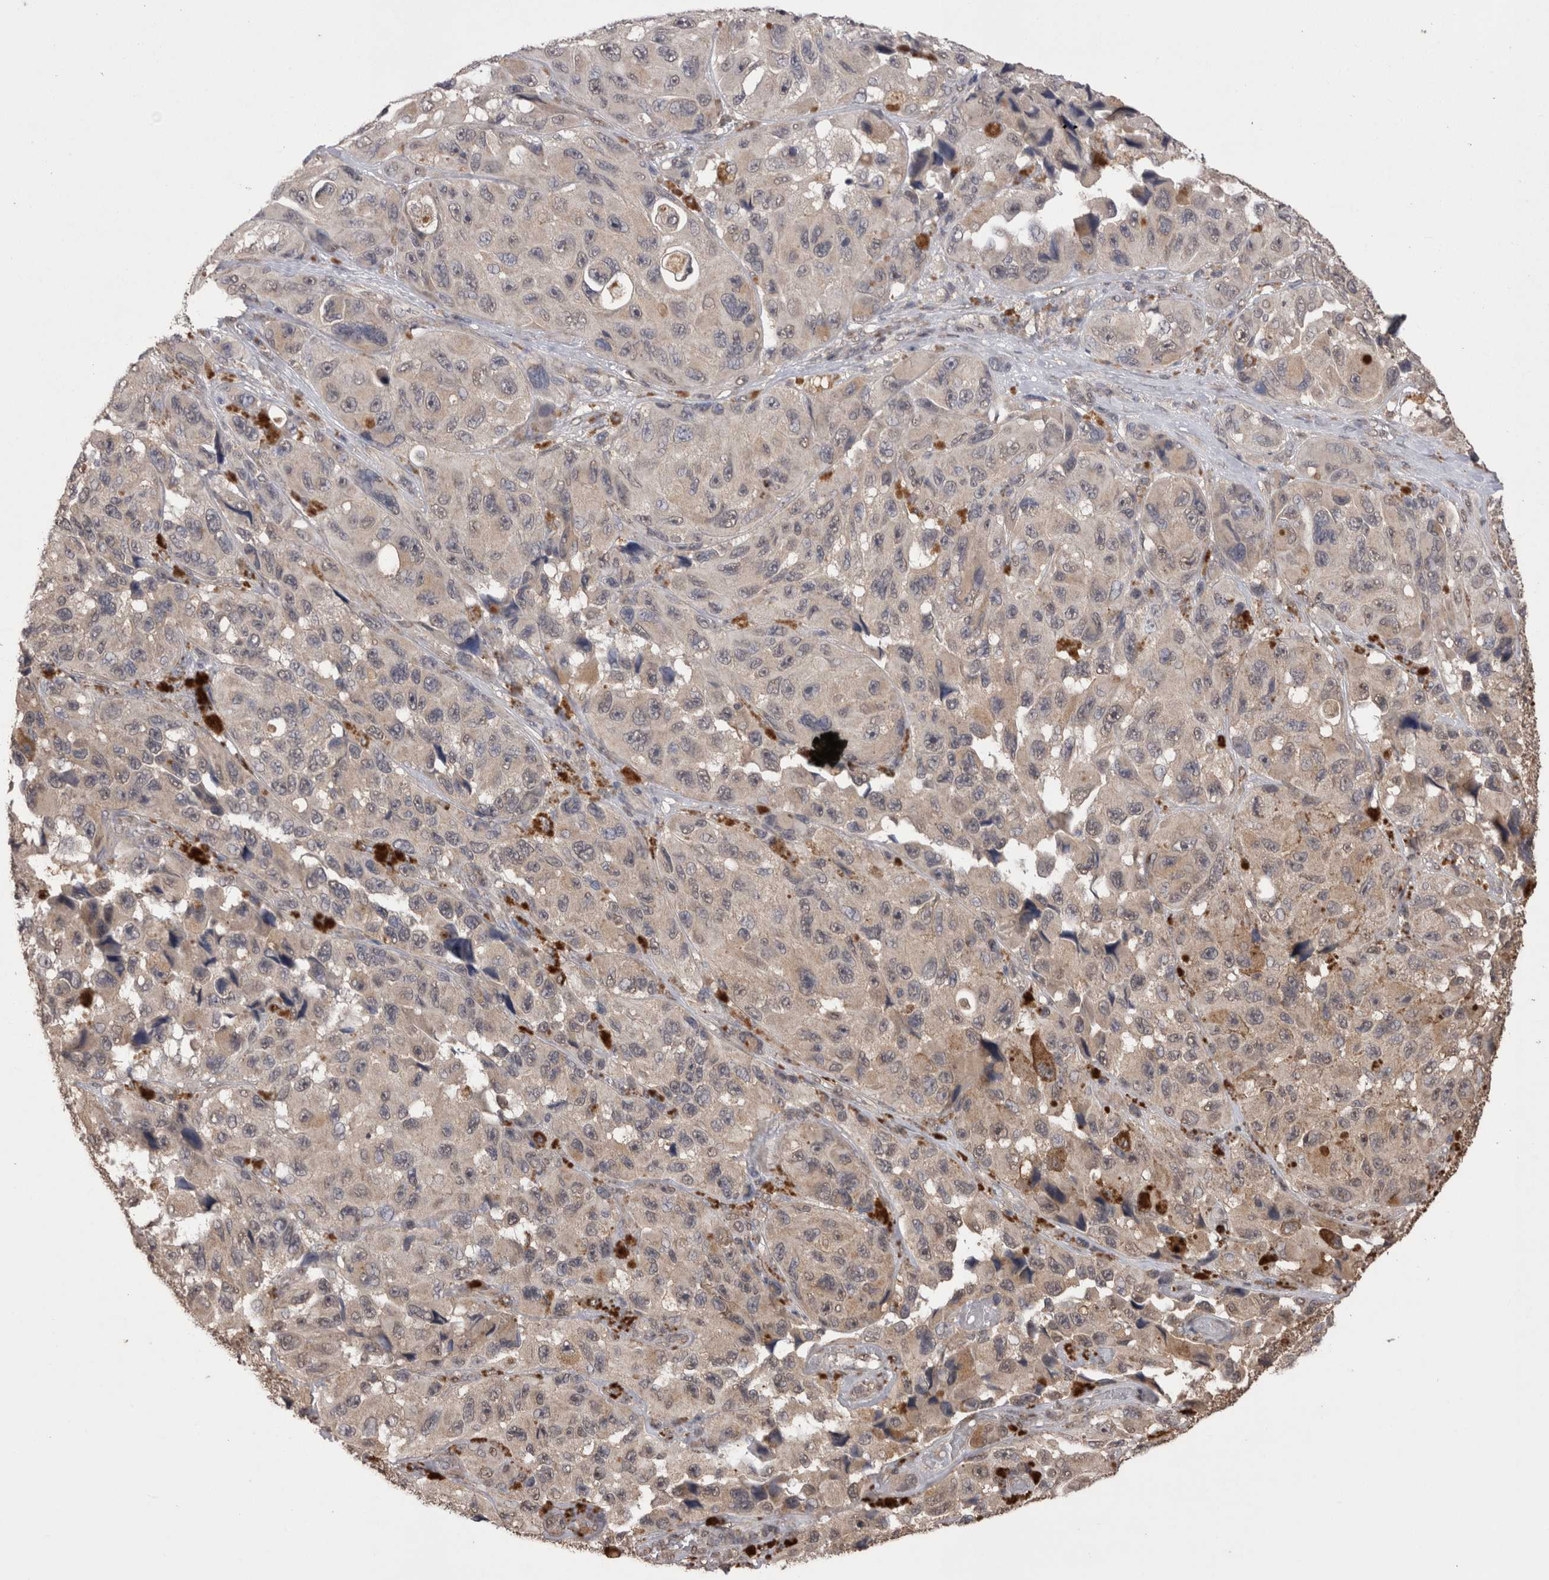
{"staining": {"intensity": "negative", "quantity": "none", "location": "none"}, "tissue": "melanoma", "cell_type": "Tumor cells", "image_type": "cancer", "snomed": [{"axis": "morphology", "description": "Malignant melanoma, NOS"}, {"axis": "topography", "description": "Skin"}], "caption": "There is no significant staining in tumor cells of malignant melanoma.", "gene": "GRK5", "patient": {"sex": "female", "age": 73}}